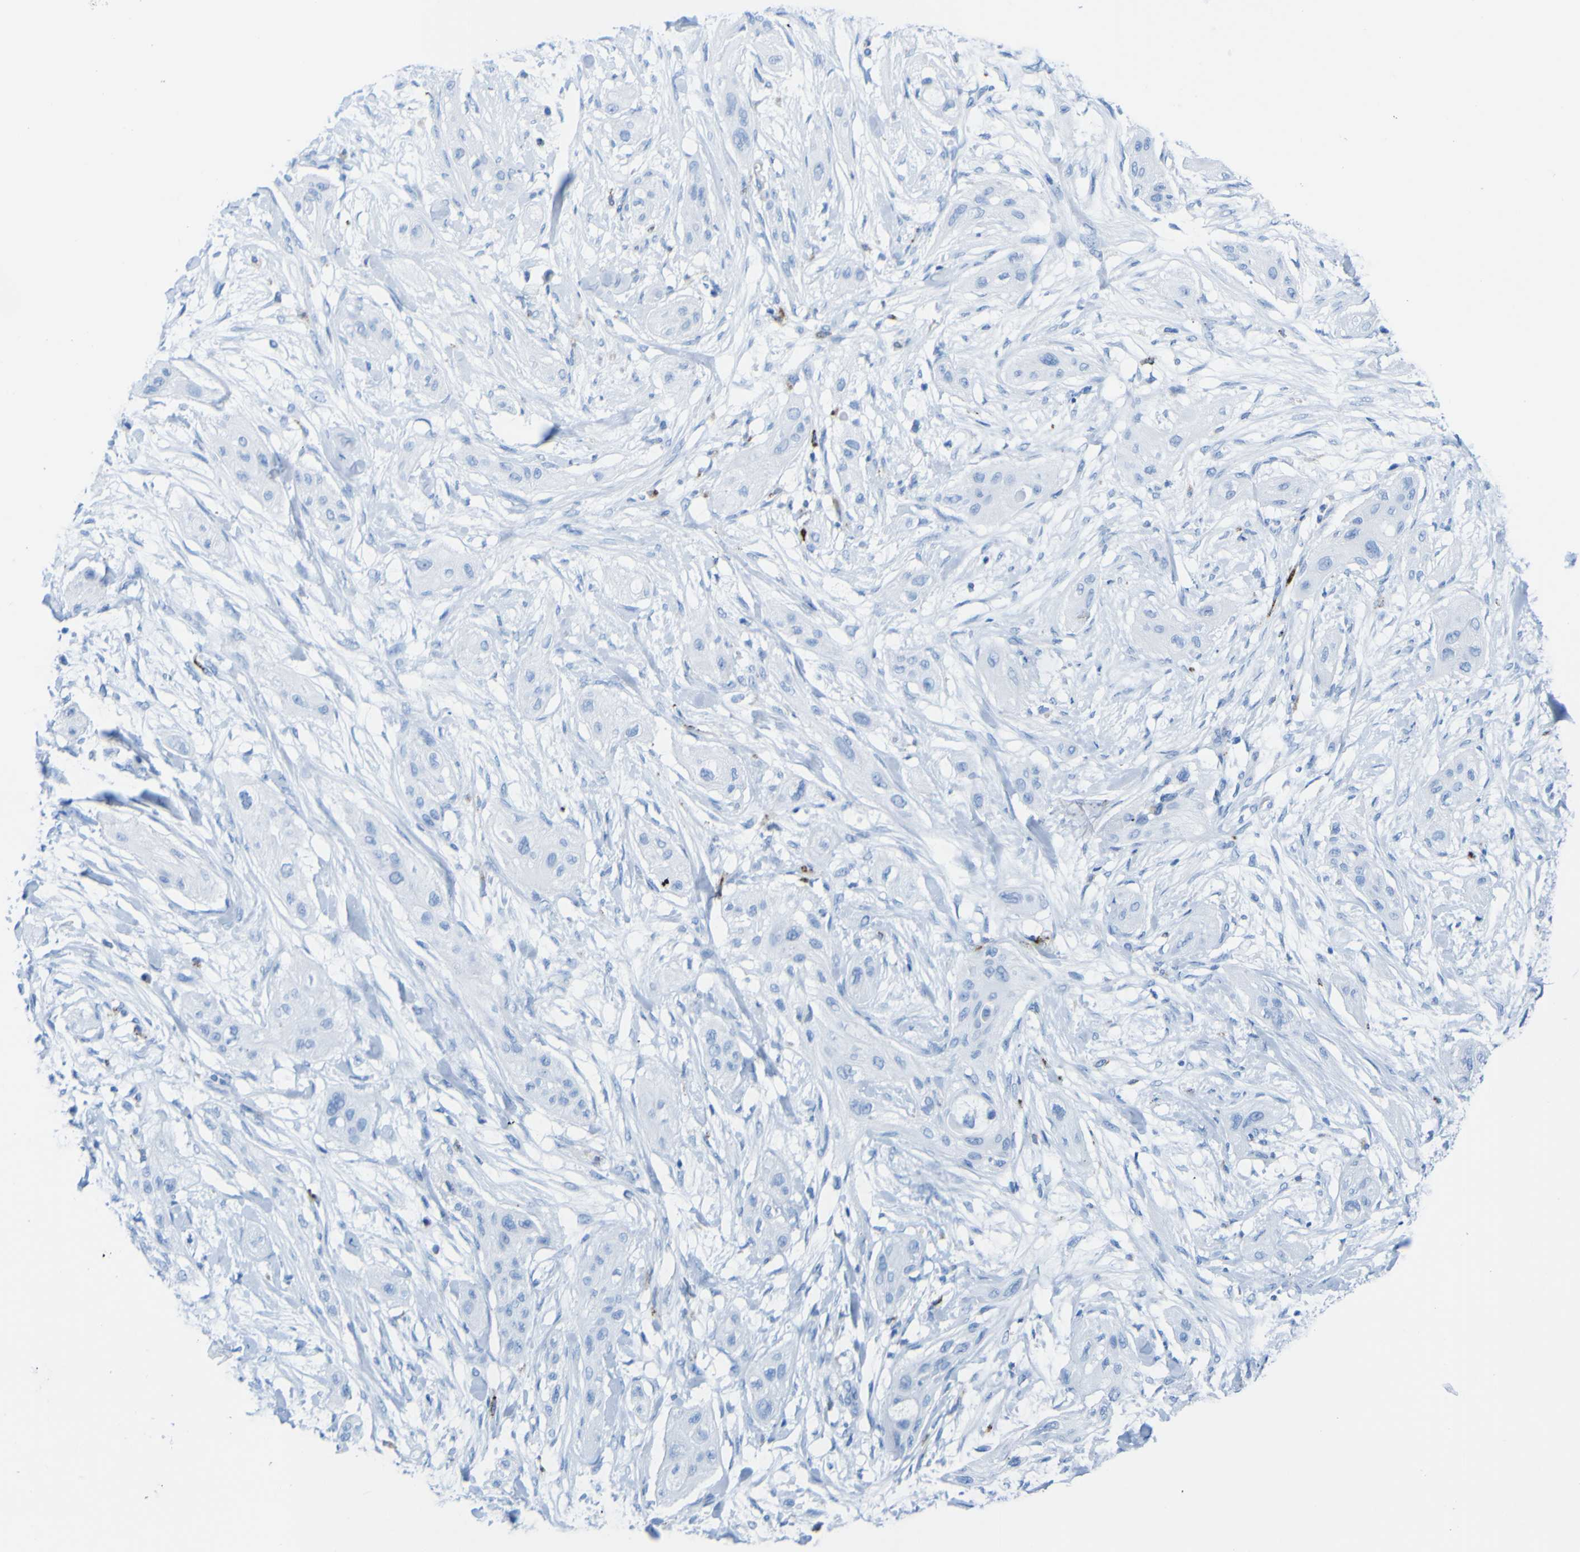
{"staining": {"intensity": "negative", "quantity": "none", "location": "none"}, "tissue": "lung cancer", "cell_type": "Tumor cells", "image_type": "cancer", "snomed": [{"axis": "morphology", "description": "Squamous cell carcinoma, NOS"}, {"axis": "topography", "description": "Lung"}], "caption": "Immunohistochemistry (IHC) image of human squamous cell carcinoma (lung) stained for a protein (brown), which shows no expression in tumor cells.", "gene": "PLD3", "patient": {"sex": "female", "age": 47}}